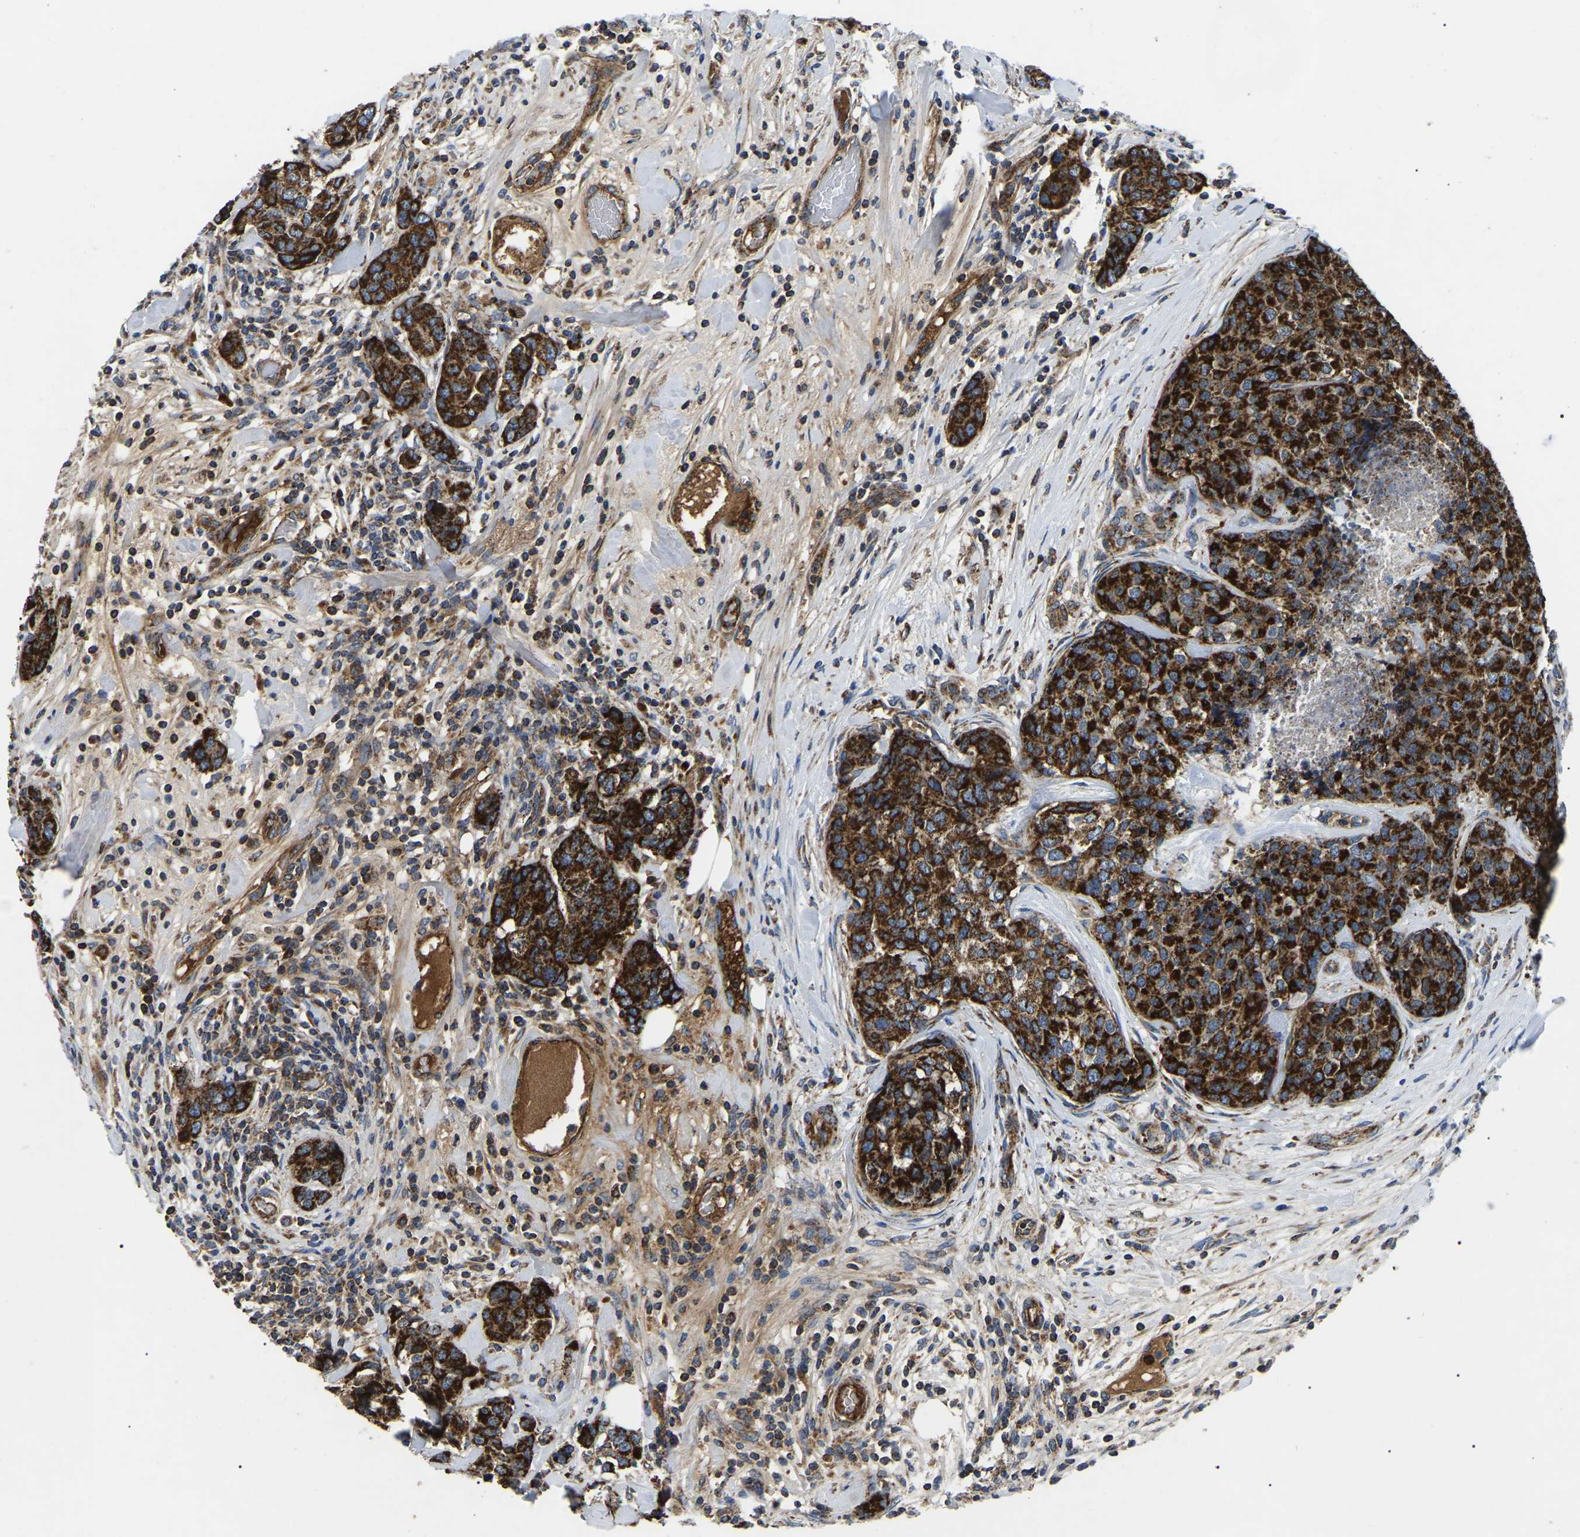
{"staining": {"intensity": "strong", "quantity": ">75%", "location": "cytoplasmic/membranous"}, "tissue": "breast cancer", "cell_type": "Tumor cells", "image_type": "cancer", "snomed": [{"axis": "morphology", "description": "Lobular carcinoma"}, {"axis": "topography", "description": "Breast"}], "caption": "A high amount of strong cytoplasmic/membranous expression is present in approximately >75% of tumor cells in lobular carcinoma (breast) tissue. The protein is shown in brown color, while the nuclei are stained blue.", "gene": "PPM1E", "patient": {"sex": "female", "age": 59}}